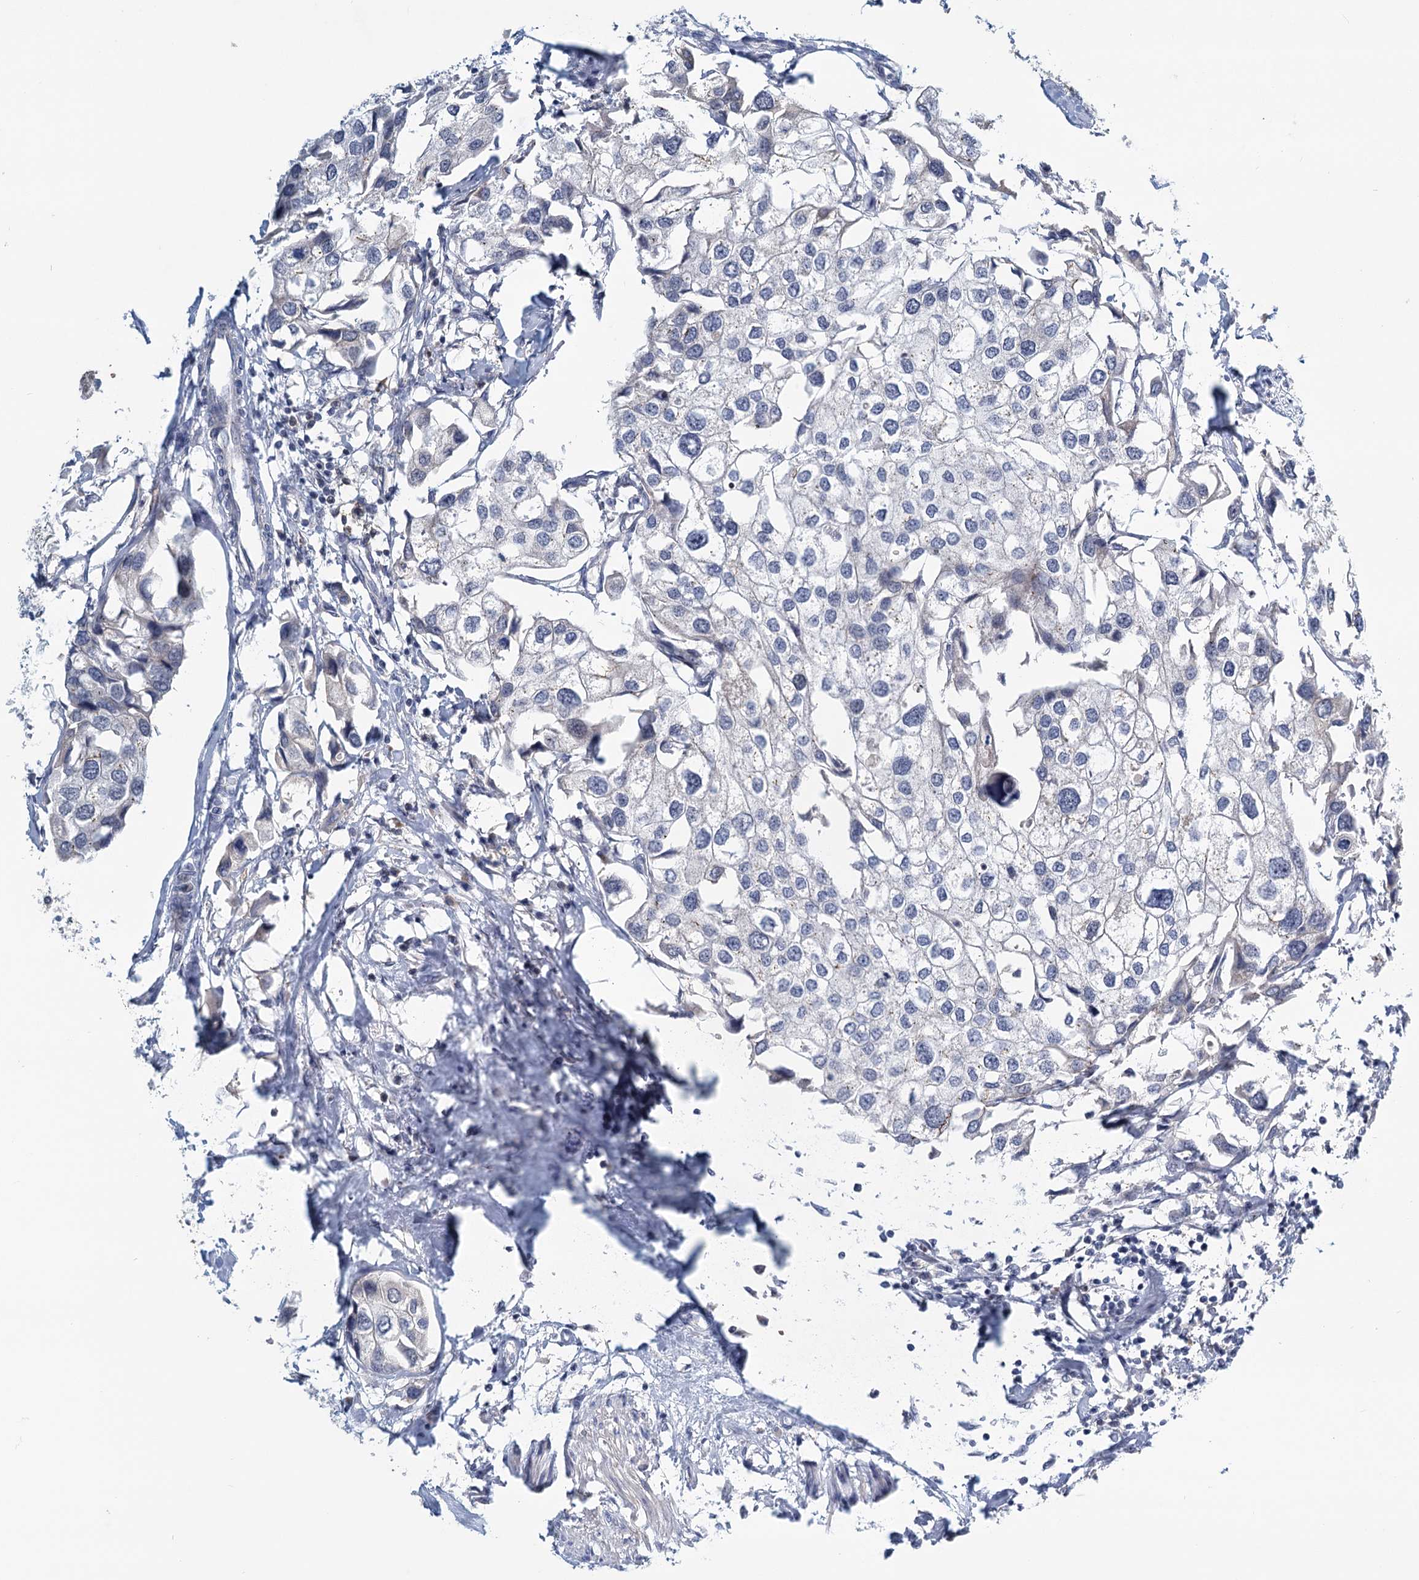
{"staining": {"intensity": "negative", "quantity": "none", "location": "none"}, "tissue": "urothelial cancer", "cell_type": "Tumor cells", "image_type": "cancer", "snomed": [{"axis": "morphology", "description": "Urothelial carcinoma, High grade"}, {"axis": "topography", "description": "Urinary bladder"}], "caption": "Human urothelial cancer stained for a protein using immunohistochemistry exhibits no positivity in tumor cells.", "gene": "STAP1", "patient": {"sex": "male", "age": 64}}